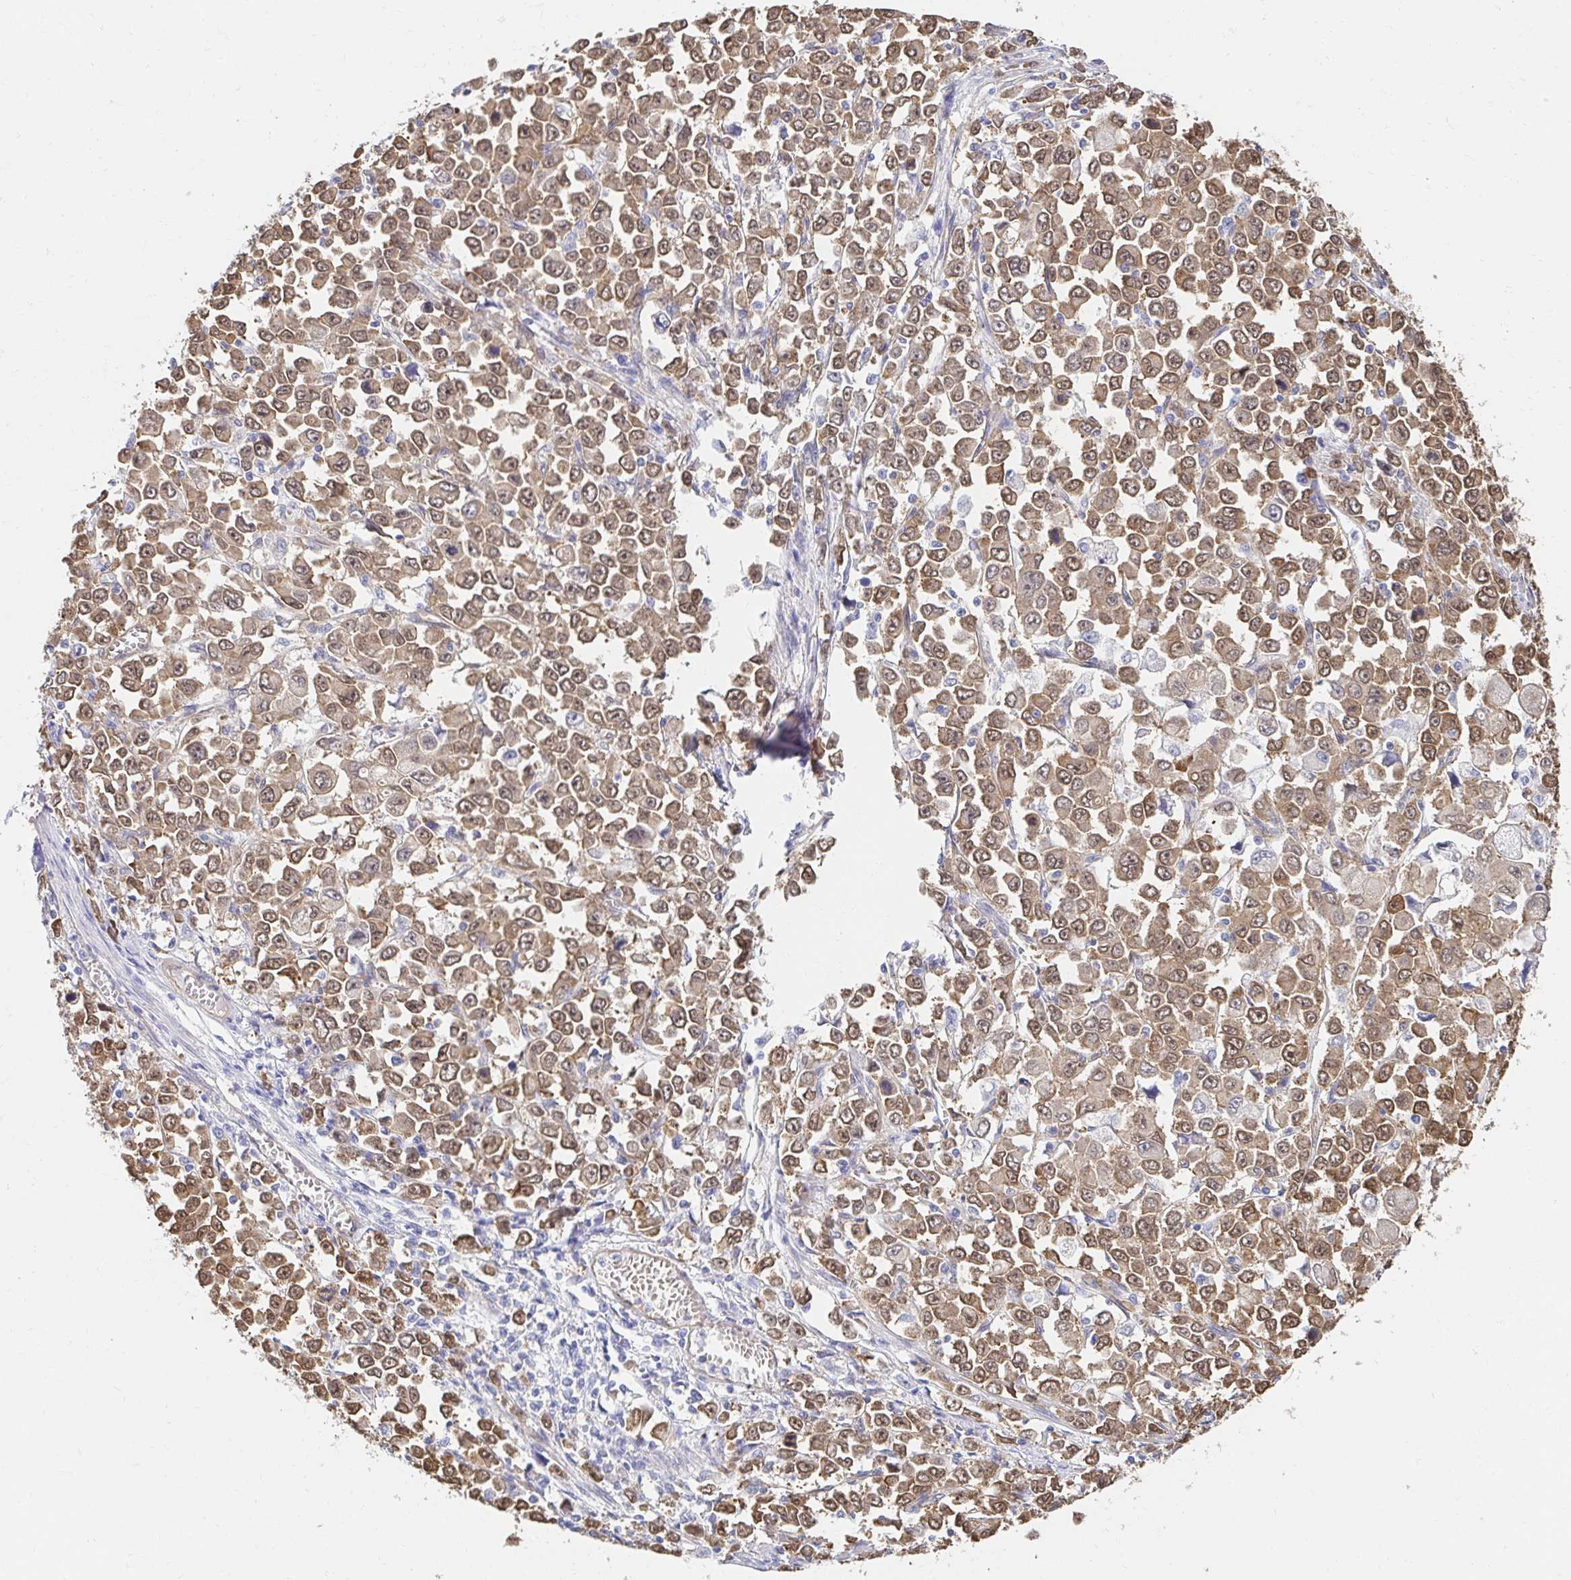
{"staining": {"intensity": "moderate", "quantity": ">75%", "location": "cytoplasmic/membranous,nuclear"}, "tissue": "stomach cancer", "cell_type": "Tumor cells", "image_type": "cancer", "snomed": [{"axis": "morphology", "description": "Adenocarcinoma, NOS"}, {"axis": "topography", "description": "Stomach, upper"}], "caption": "Brown immunohistochemical staining in human stomach cancer exhibits moderate cytoplasmic/membranous and nuclear expression in approximately >75% of tumor cells.", "gene": "CTTN", "patient": {"sex": "male", "age": 70}}